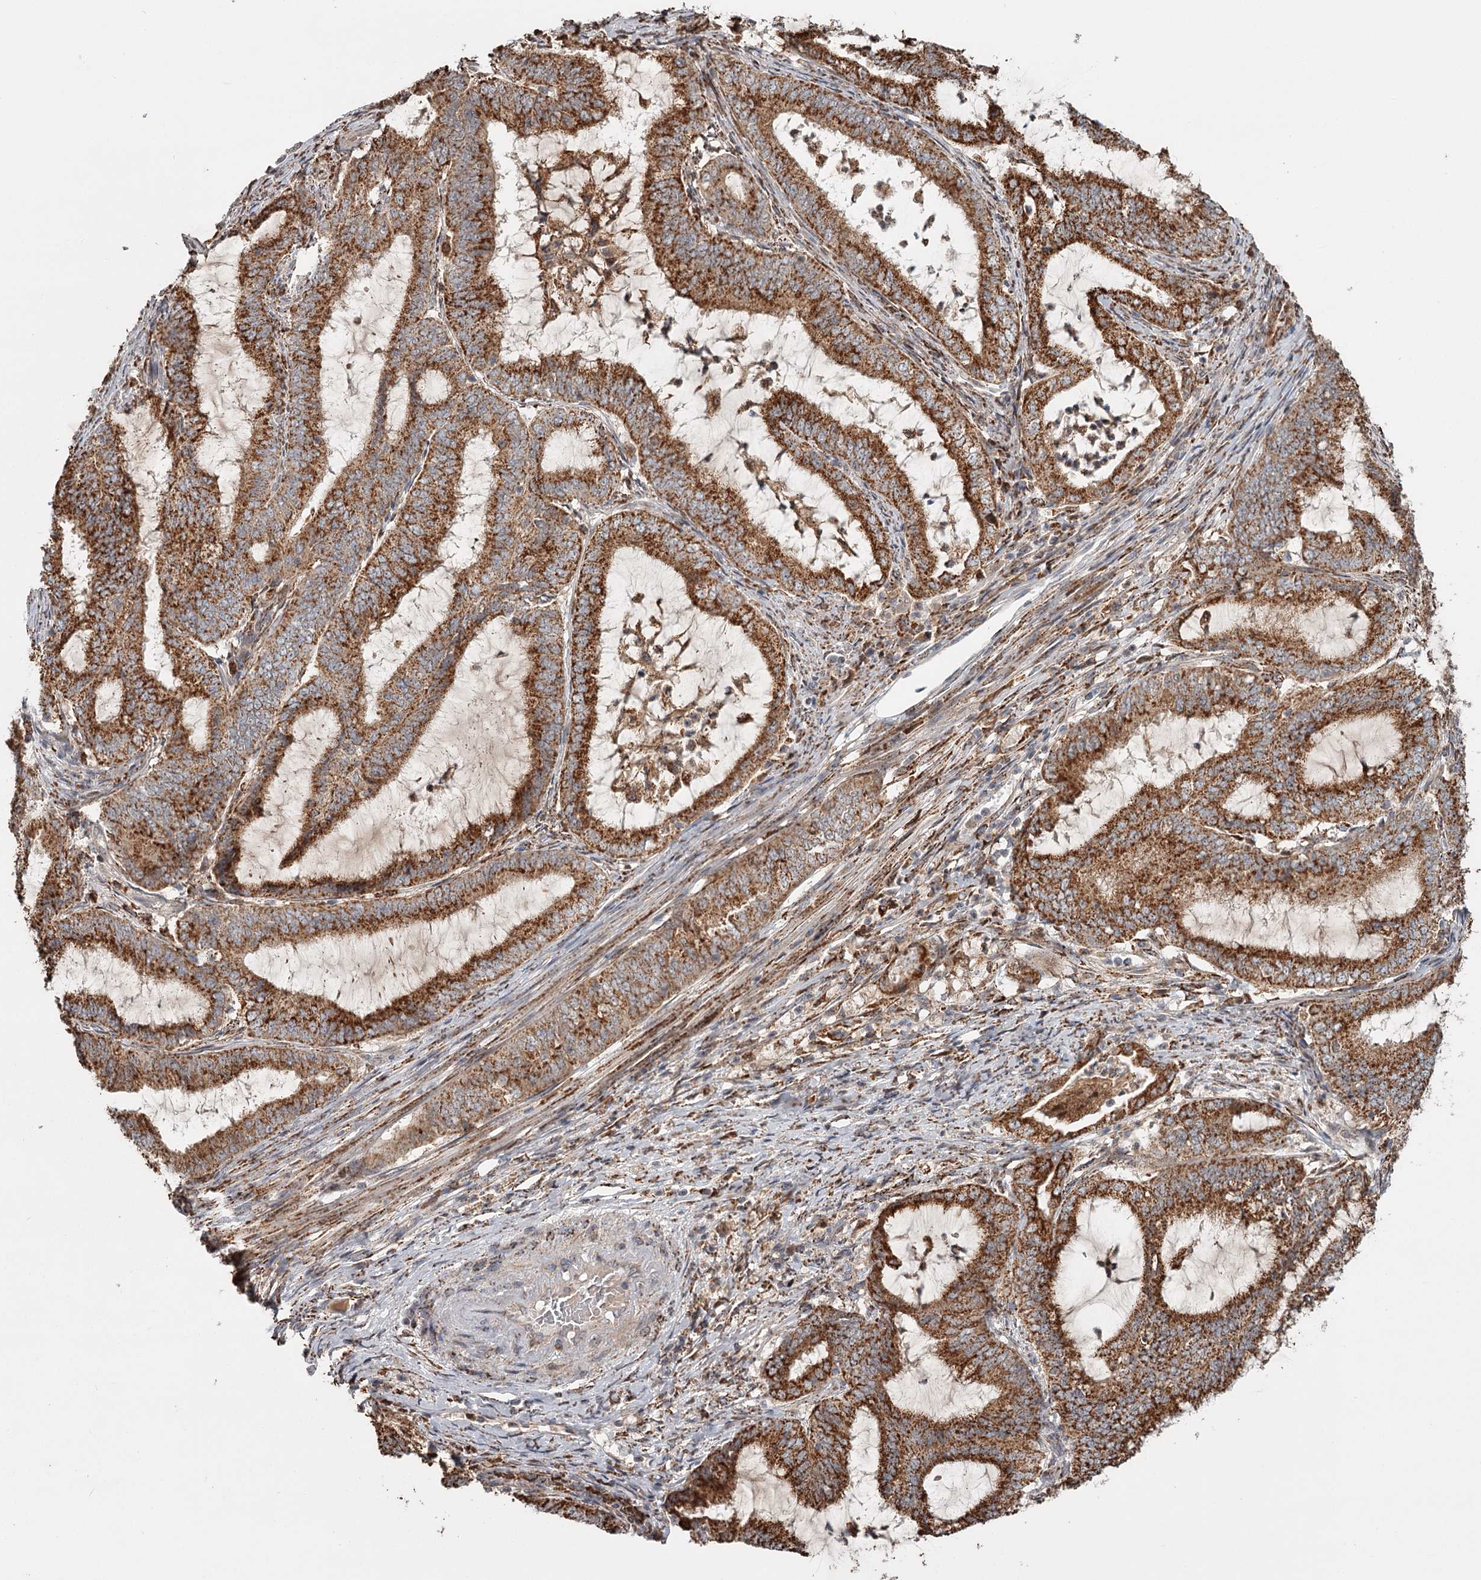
{"staining": {"intensity": "strong", "quantity": ">75%", "location": "cytoplasmic/membranous"}, "tissue": "endometrial cancer", "cell_type": "Tumor cells", "image_type": "cancer", "snomed": [{"axis": "morphology", "description": "Adenocarcinoma, NOS"}, {"axis": "topography", "description": "Endometrium"}], "caption": "Tumor cells display strong cytoplasmic/membranous positivity in about >75% of cells in endometrial adenocarcinoma. Using DAB (3,3'-diaminobenzidine) (brown) and hematoxylin (blue) stains, captured at high magnification using brightfield microscopy.", "gene": "CDC123", "patient": {"sex": "female", "age": 51}}